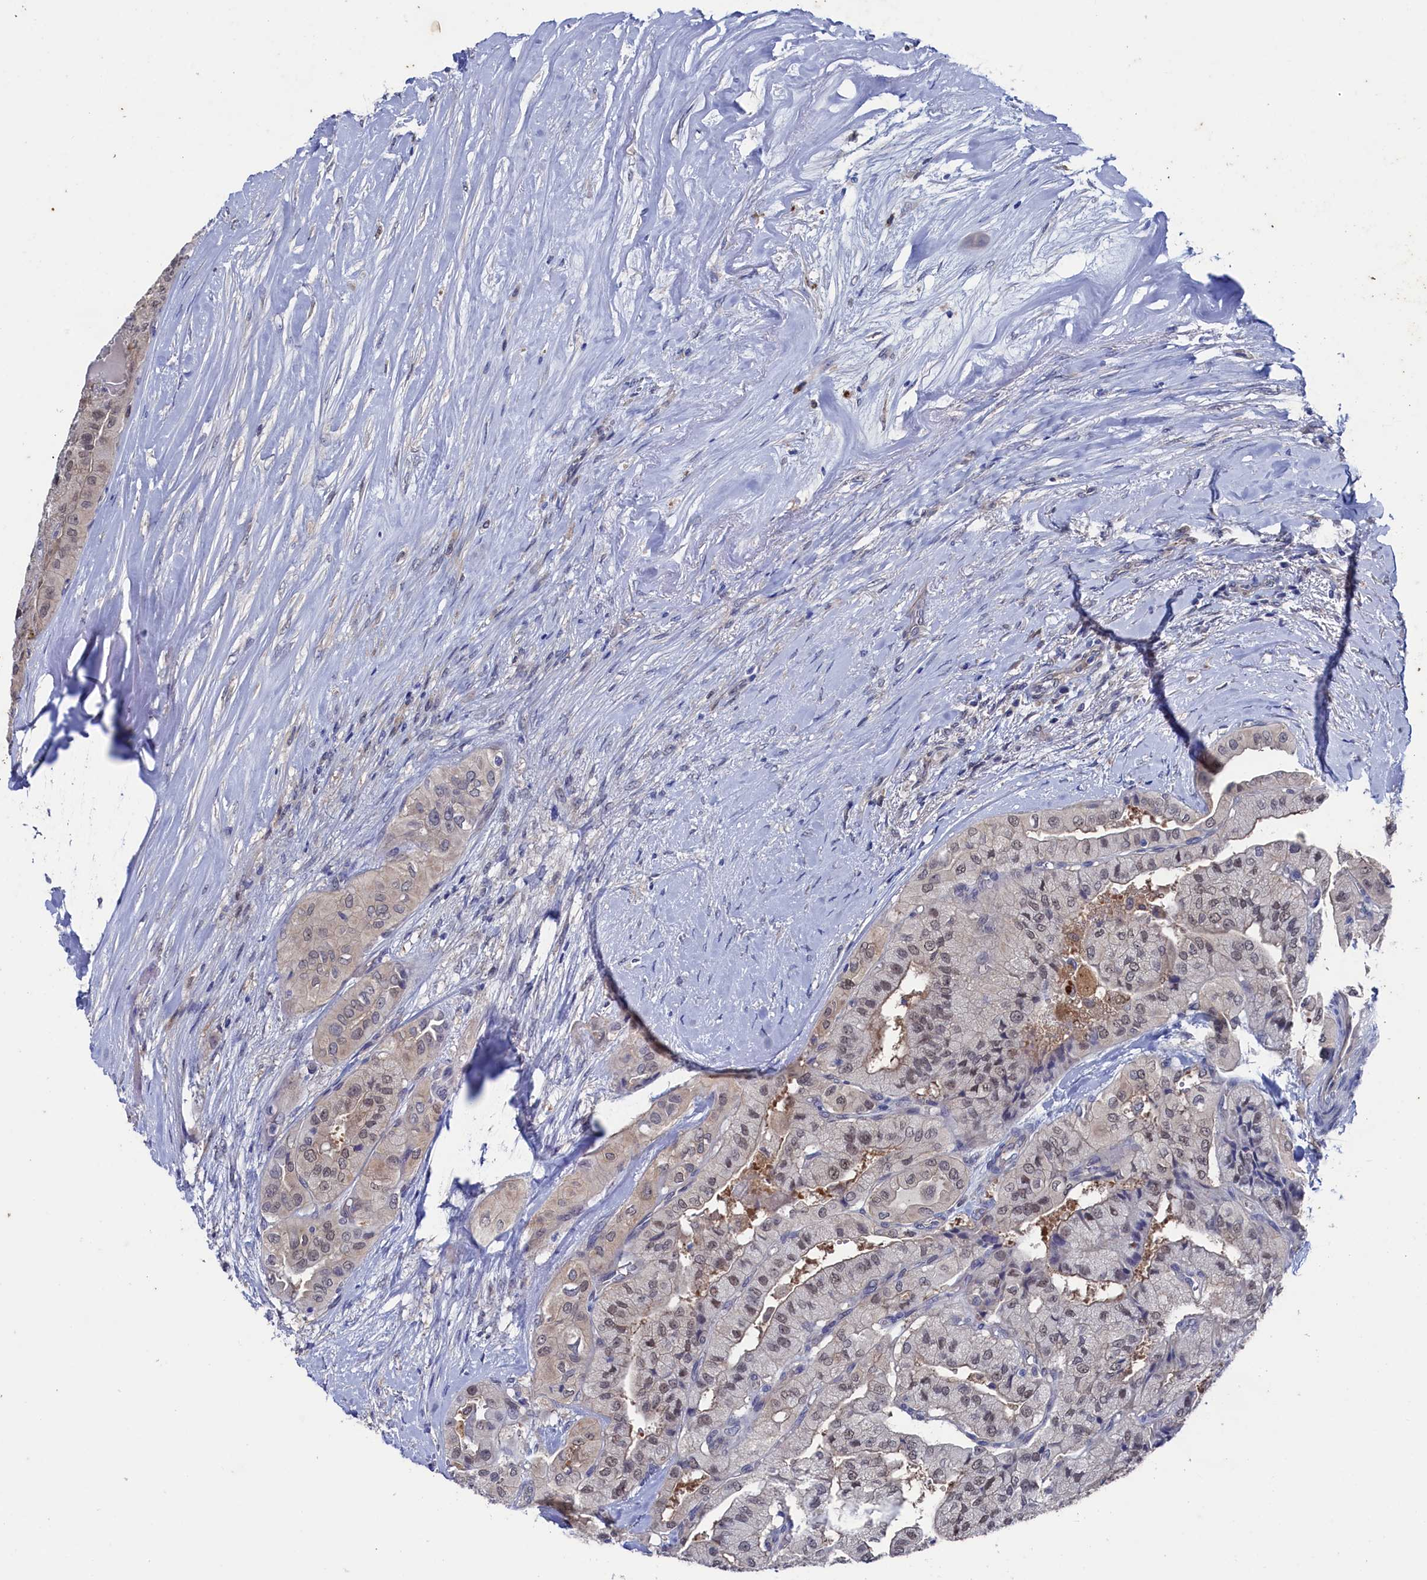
{"staining": {"intensity": "weak", "quantity": "25%-75%", "location": "nuclear"}, "tissue": "thyroid cancer", "cell_type": "Tumor cells", "image_type": "cancer", "snomed": [{"axis": "morphology", "description": "Papillary adenocarcinoma, NOS"}, {"axis": "topography", "description": "Thyroid gland"}], "caption": "Brown immunohistochemical staining in thyroid cancer (papillary adenocarcinoma) reveals weak nuclear positivity in about 25%-75% of tumor cells.", "gene": "RNH1", "patient": {"sex": "female", "age": 59}}